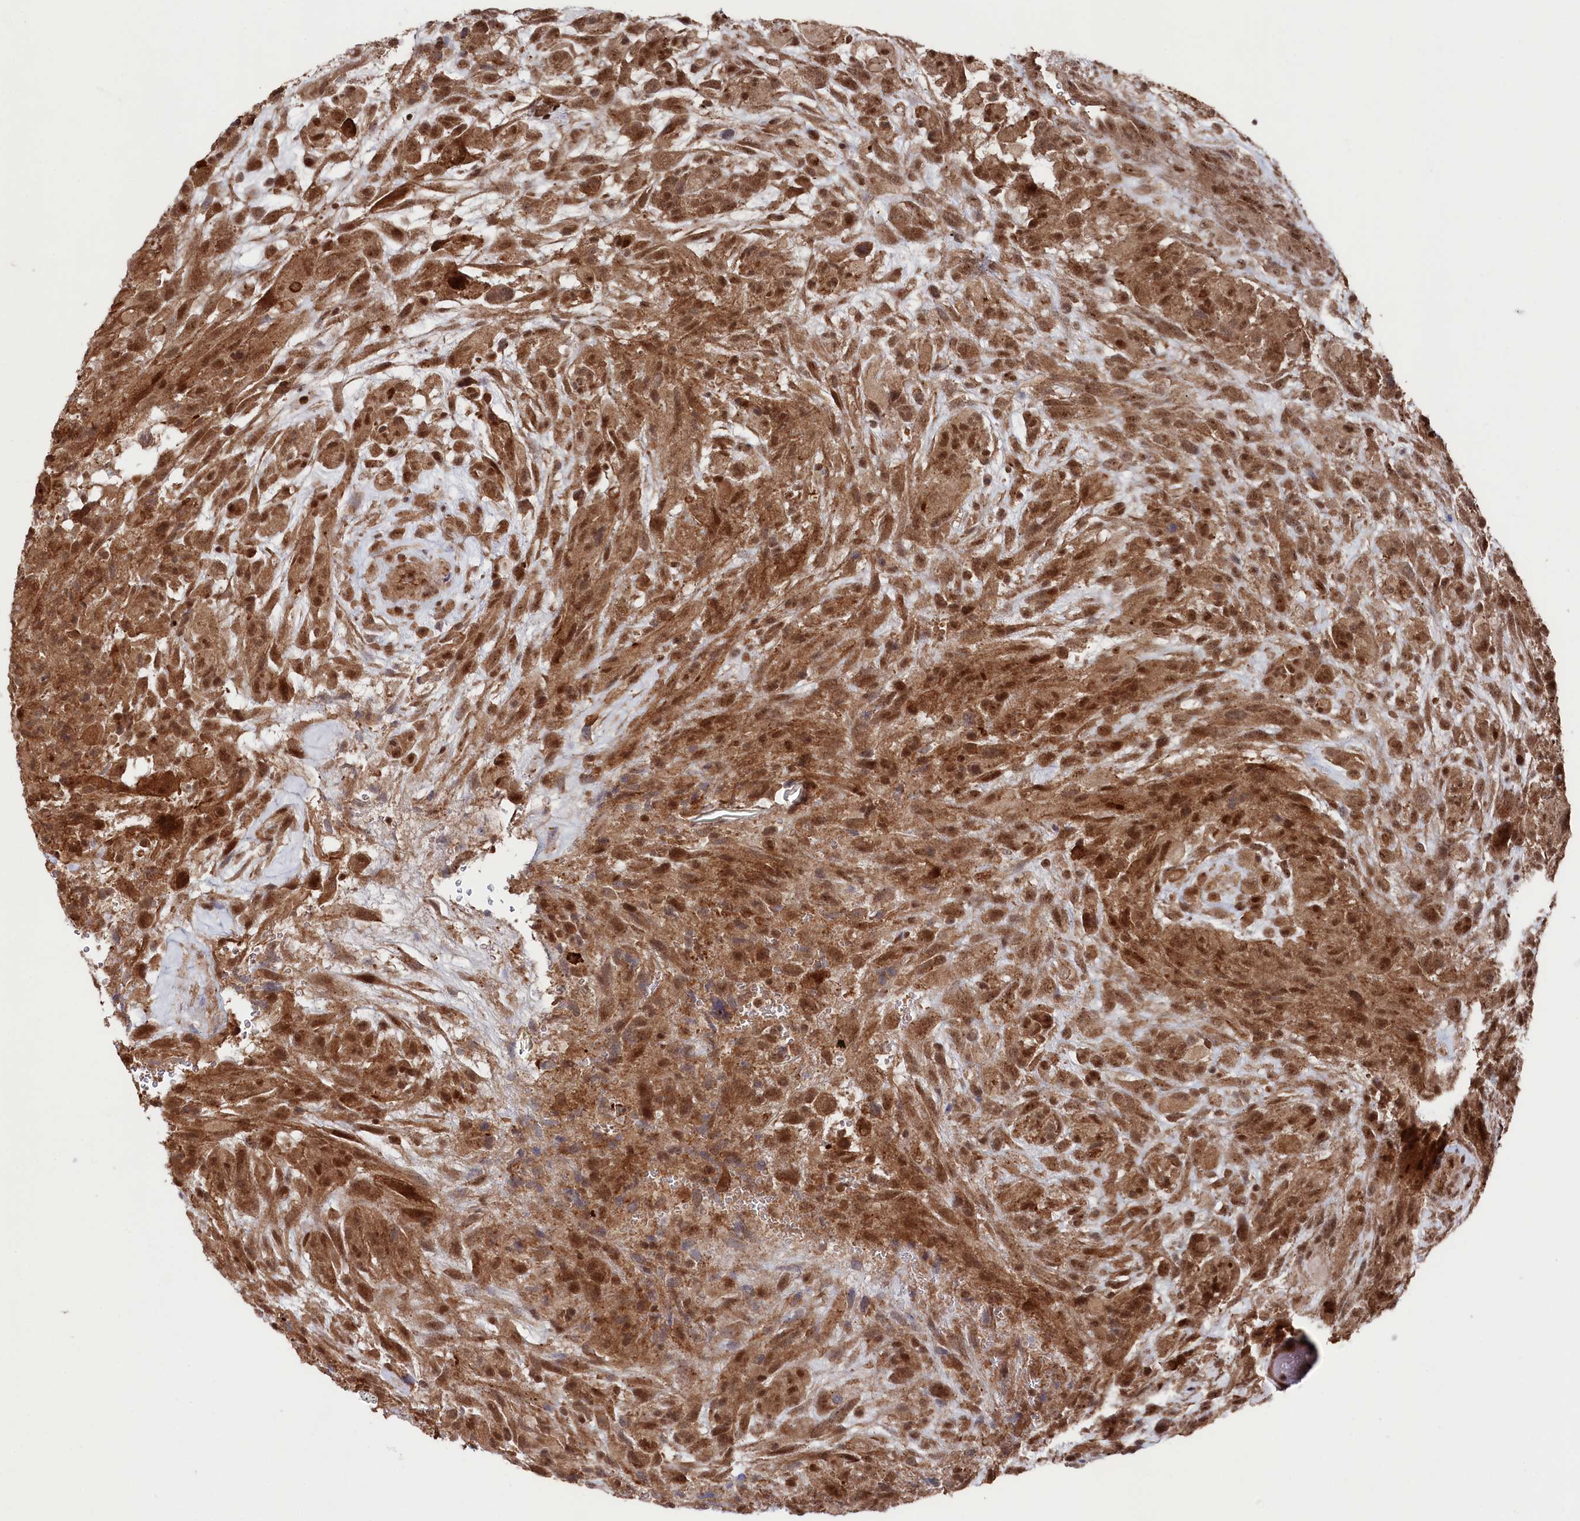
{"staining": {"intensity": "moderate", "quantity": ">75%", "location": "cytoplasmic/membranous,nuclear"}, "tissue": "glioma", "cell_type": "Tumor cells", "image_type": "cancer", "snomed": [{"axis": "morphology", "description": "Glioma, malignant, High grade"}, {"axis": "topography", "description": "Brain"}], "caption": "DAB immunohistochemical staining of human glioma demonstrates moderate cytoplasmic/membranous and nuclear protein positivity in approximately >75% of tumor cells. The protein is shown in brown color, while the nuclei are stained blue.", "gene": "BORCS7", "patient": {"sex": "male", "age": 61}}